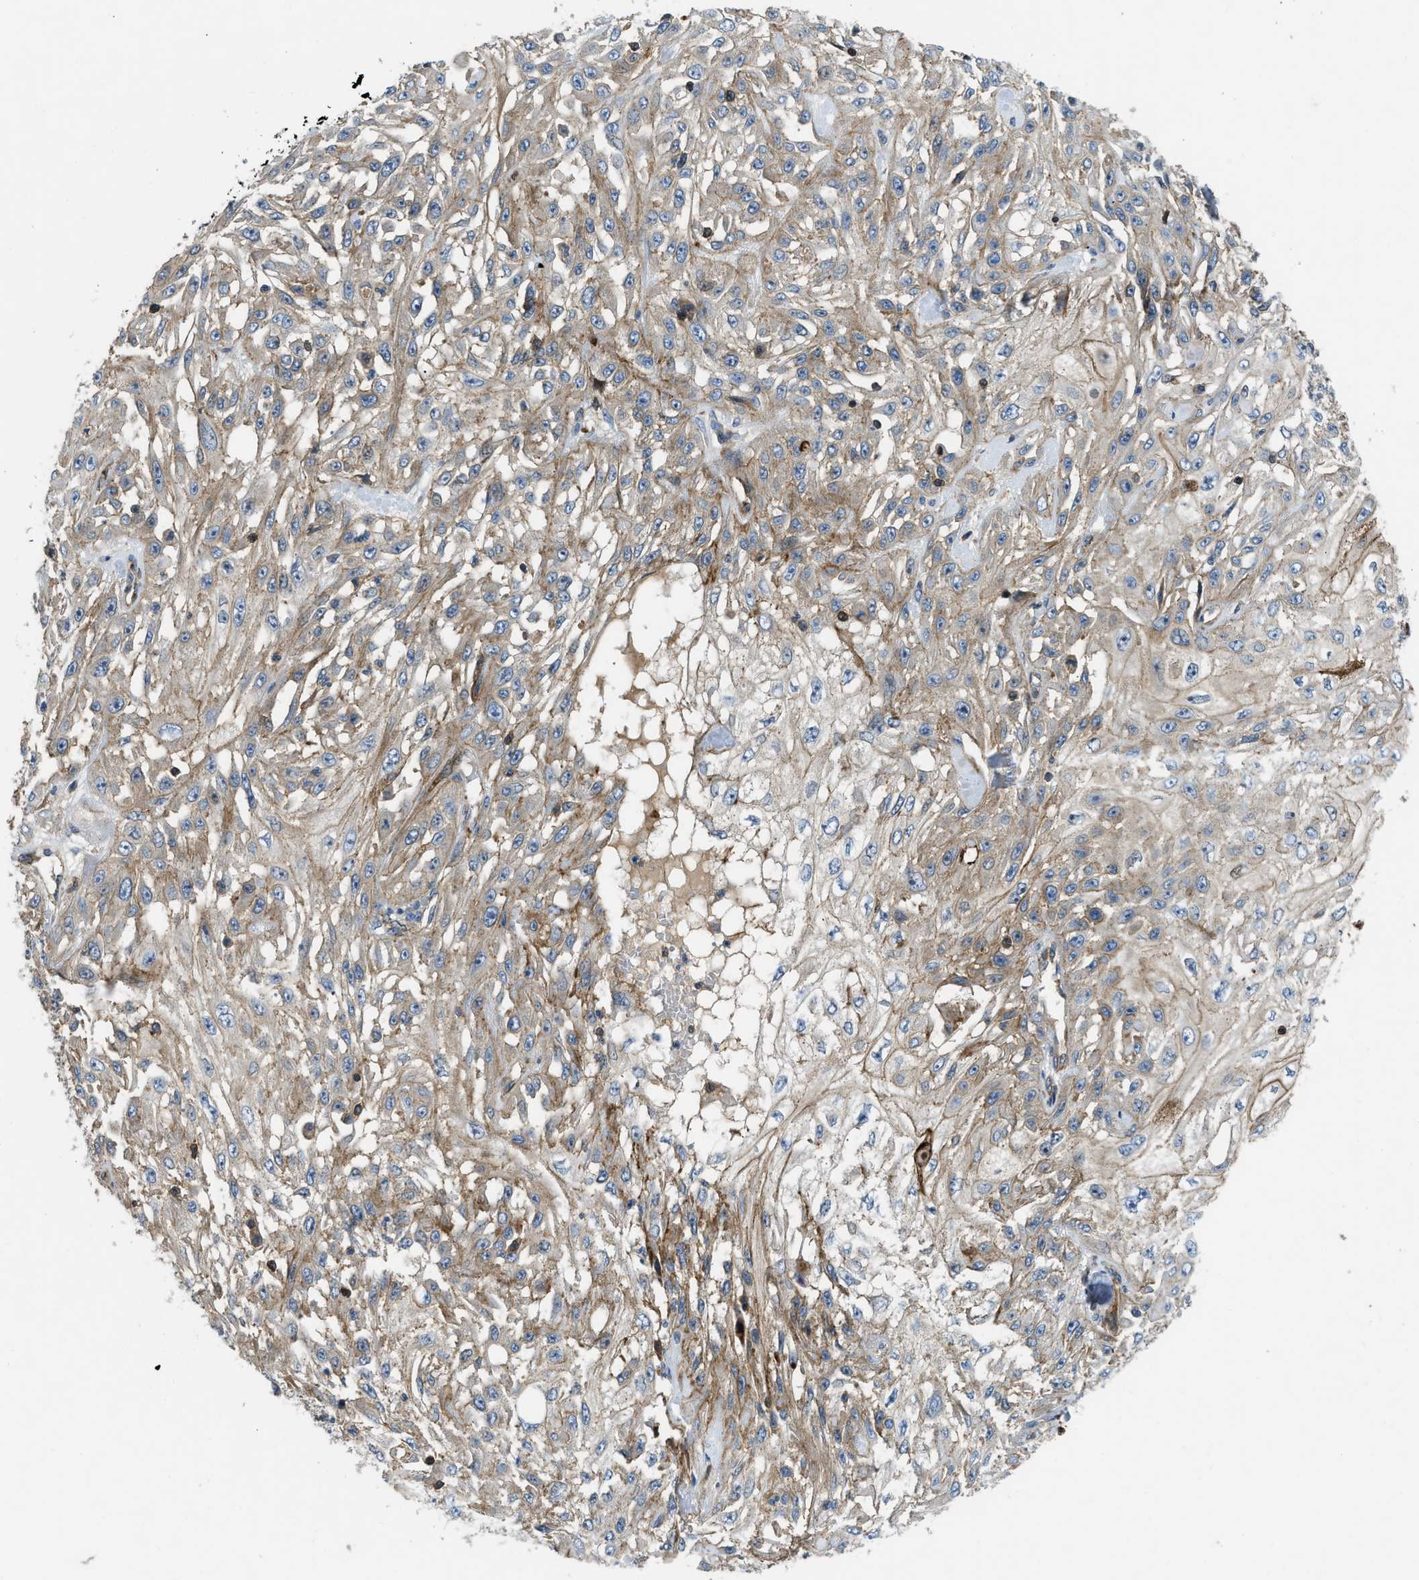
{"staining": {"intensity": "weak", "quantity": ">75%", "location": "cytoplasmic/membranous"}, "tissue": "skin cancer", "cell_type": "Tumor cells", "image_type": "cancer", "snomed": [{"axis": "morphology", "description": "Squamous cell carcinoma, NOS"}, {"axis": "morphology", "description": "Squamous cell carcinoma, metastatic, NOS"}, {"axis": "topography", "description": "Skin"}, {"axis": "topography", "description": "Lymph node"}], "caption": "An immunohistochemistry photomicrograph of neoplastic tissue is shown. Protein staining in brown highlights weak cytoplasmic/membranous positivity in skin cancer within tumor cells. (brown staining indicates protein expression, while blue staining denotes nuclei).", "gene": "NYNRIN", "patient": {"sex": "male", "age": 75}}